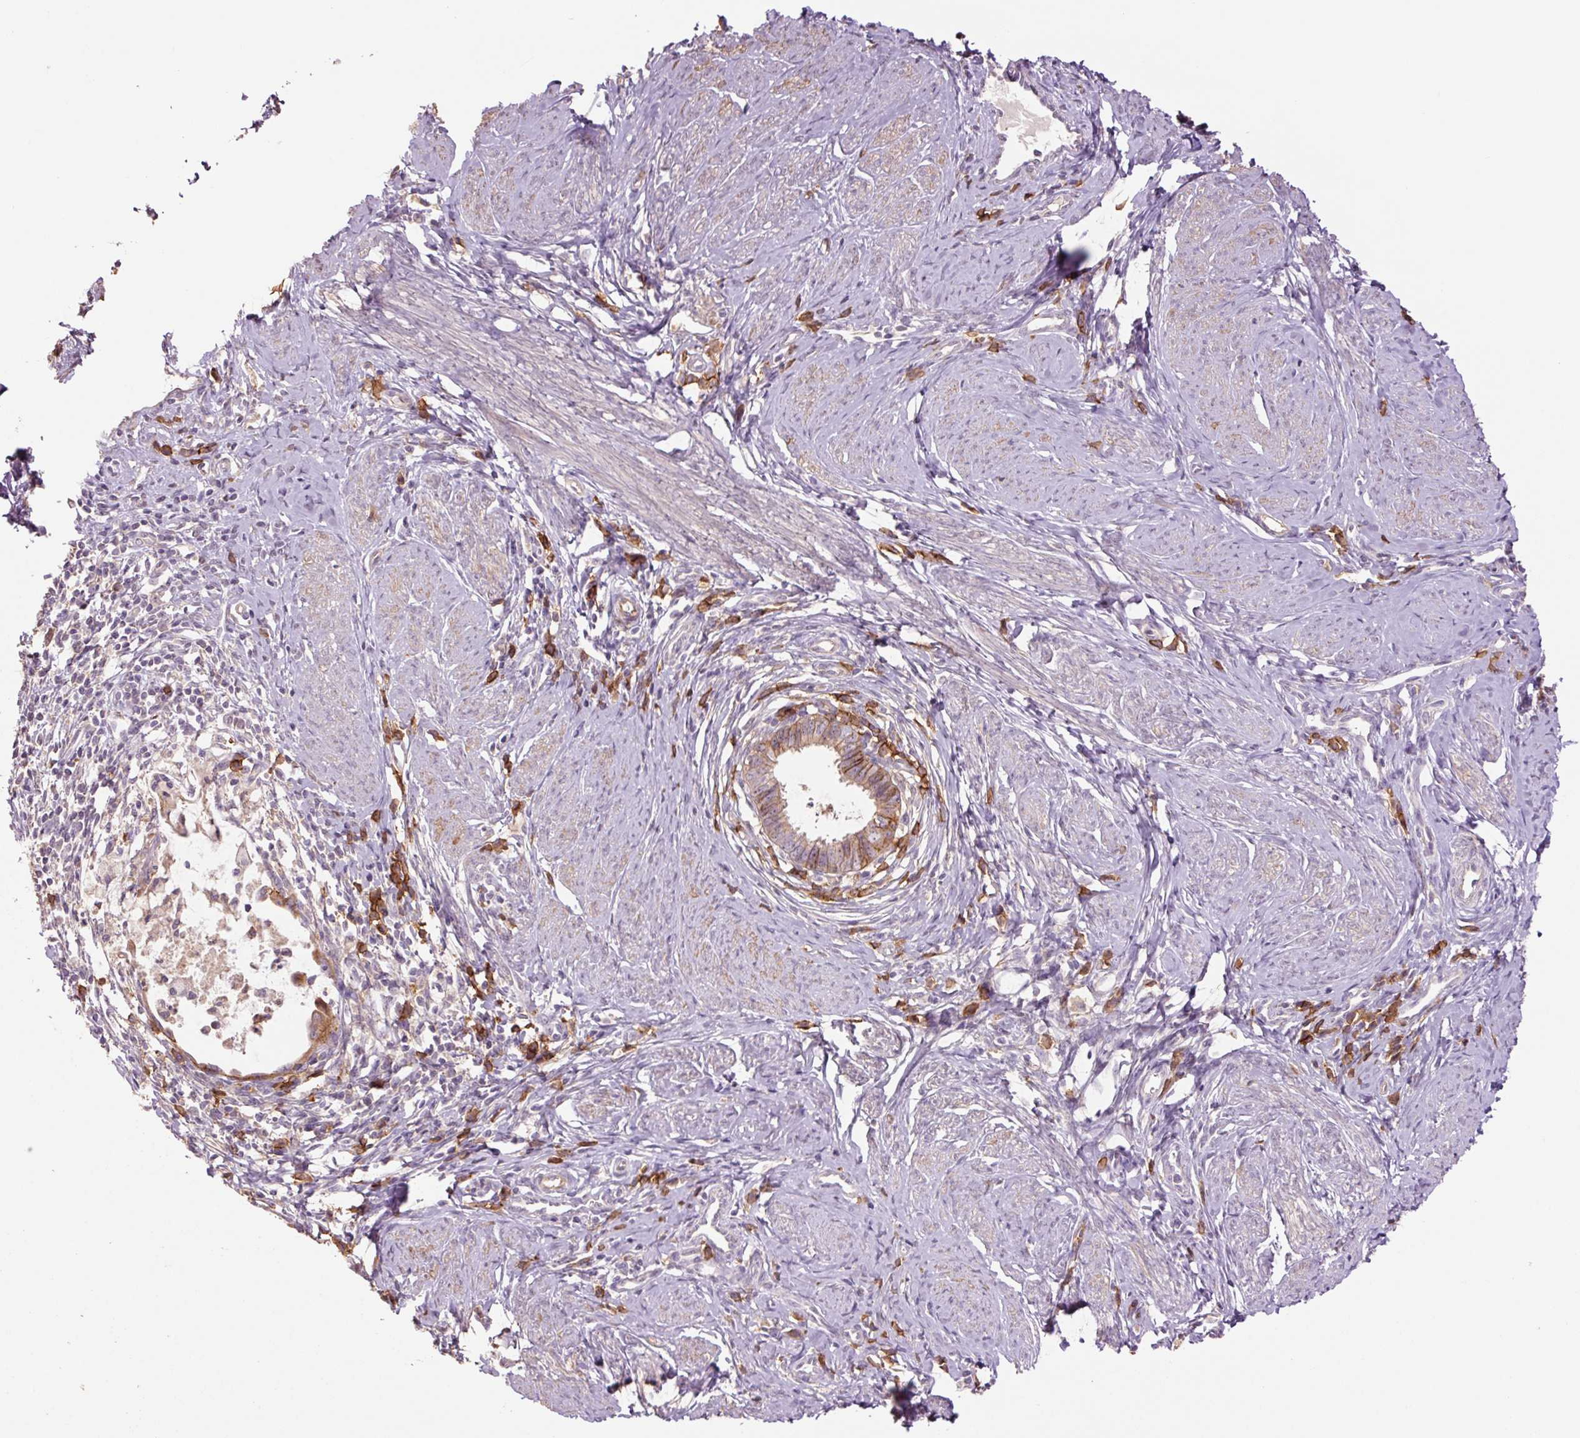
{"staining": {"intensity": "moderate", "quantity": ">75%", "location": "cytoplasmic/membranous"}, "tissue": "cervical cancer", "cell_type": "Tumor cells", "image_type": "cancer", "snomed": [{"axis": "morphology", "description": "Adenocarcinoma, NOS"}, {"axis": "topography", "description": "Cervix"}], "caption": "This photomicrograph shows adenocarcinoma (cervical) stained with IHC to label a protein in brown. The cytoplasmic/membranous of tumor cells show moderate positivity for the protein. Nuclei are counter-stained blue.", "gene": "SLC1A4", "patient": {"sex": "female", "age": 36}}